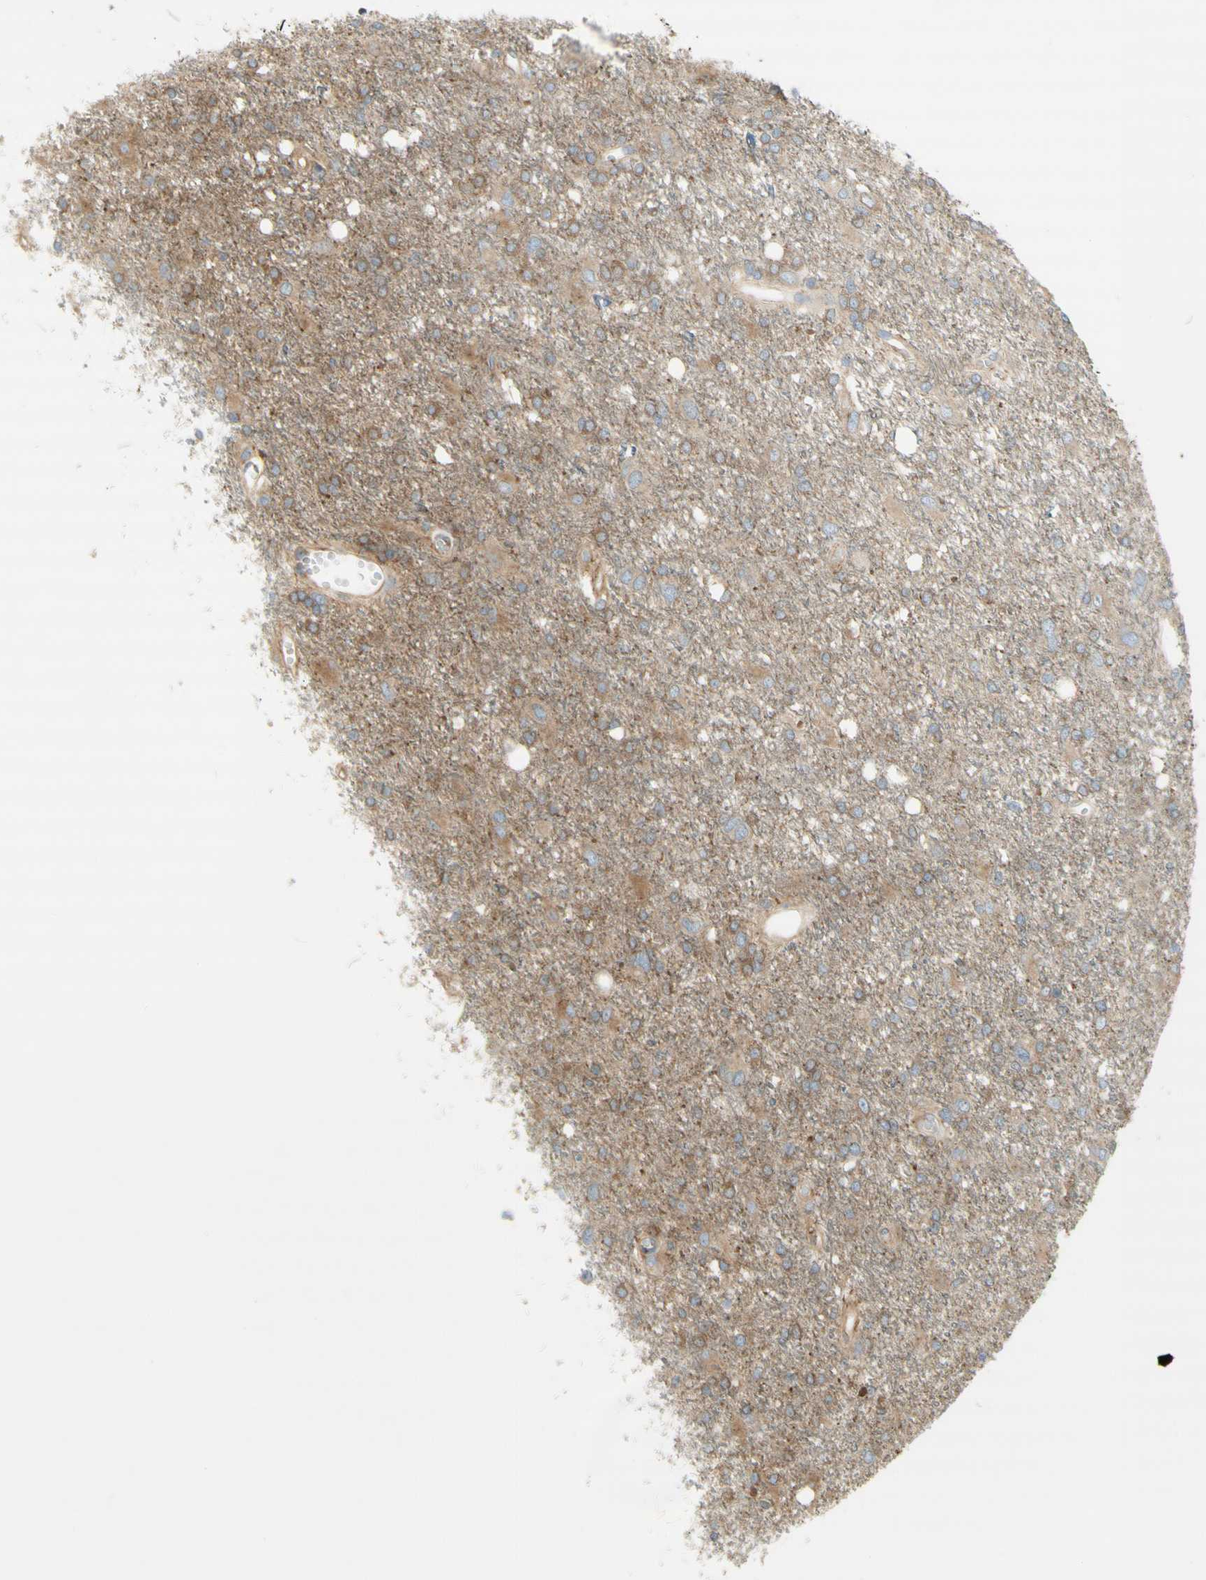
{"staining": {"intensity": "weak", "quantity": "25%-75%", "location": "cytoplasmic/membranous"}, "tissue": "glioma", "cell_type": "Tumor cells", "image_type": "cancer", "snomed": [{"axis": "morphology", "description": "Glioma, malignant, High grade"}, {"axis": "topography", "description": "Brain"}], "caption": "Protein analysis of high-grade glioma (malignant) tissue shows weak cytoplasmic/membranous expression in about 25%-75% of tumor cells. (Brightfield microscopy of DAB IHC at high magnification).", "gene": "DYNC1H1", "patient": {"sex": "female", "age": 59}}